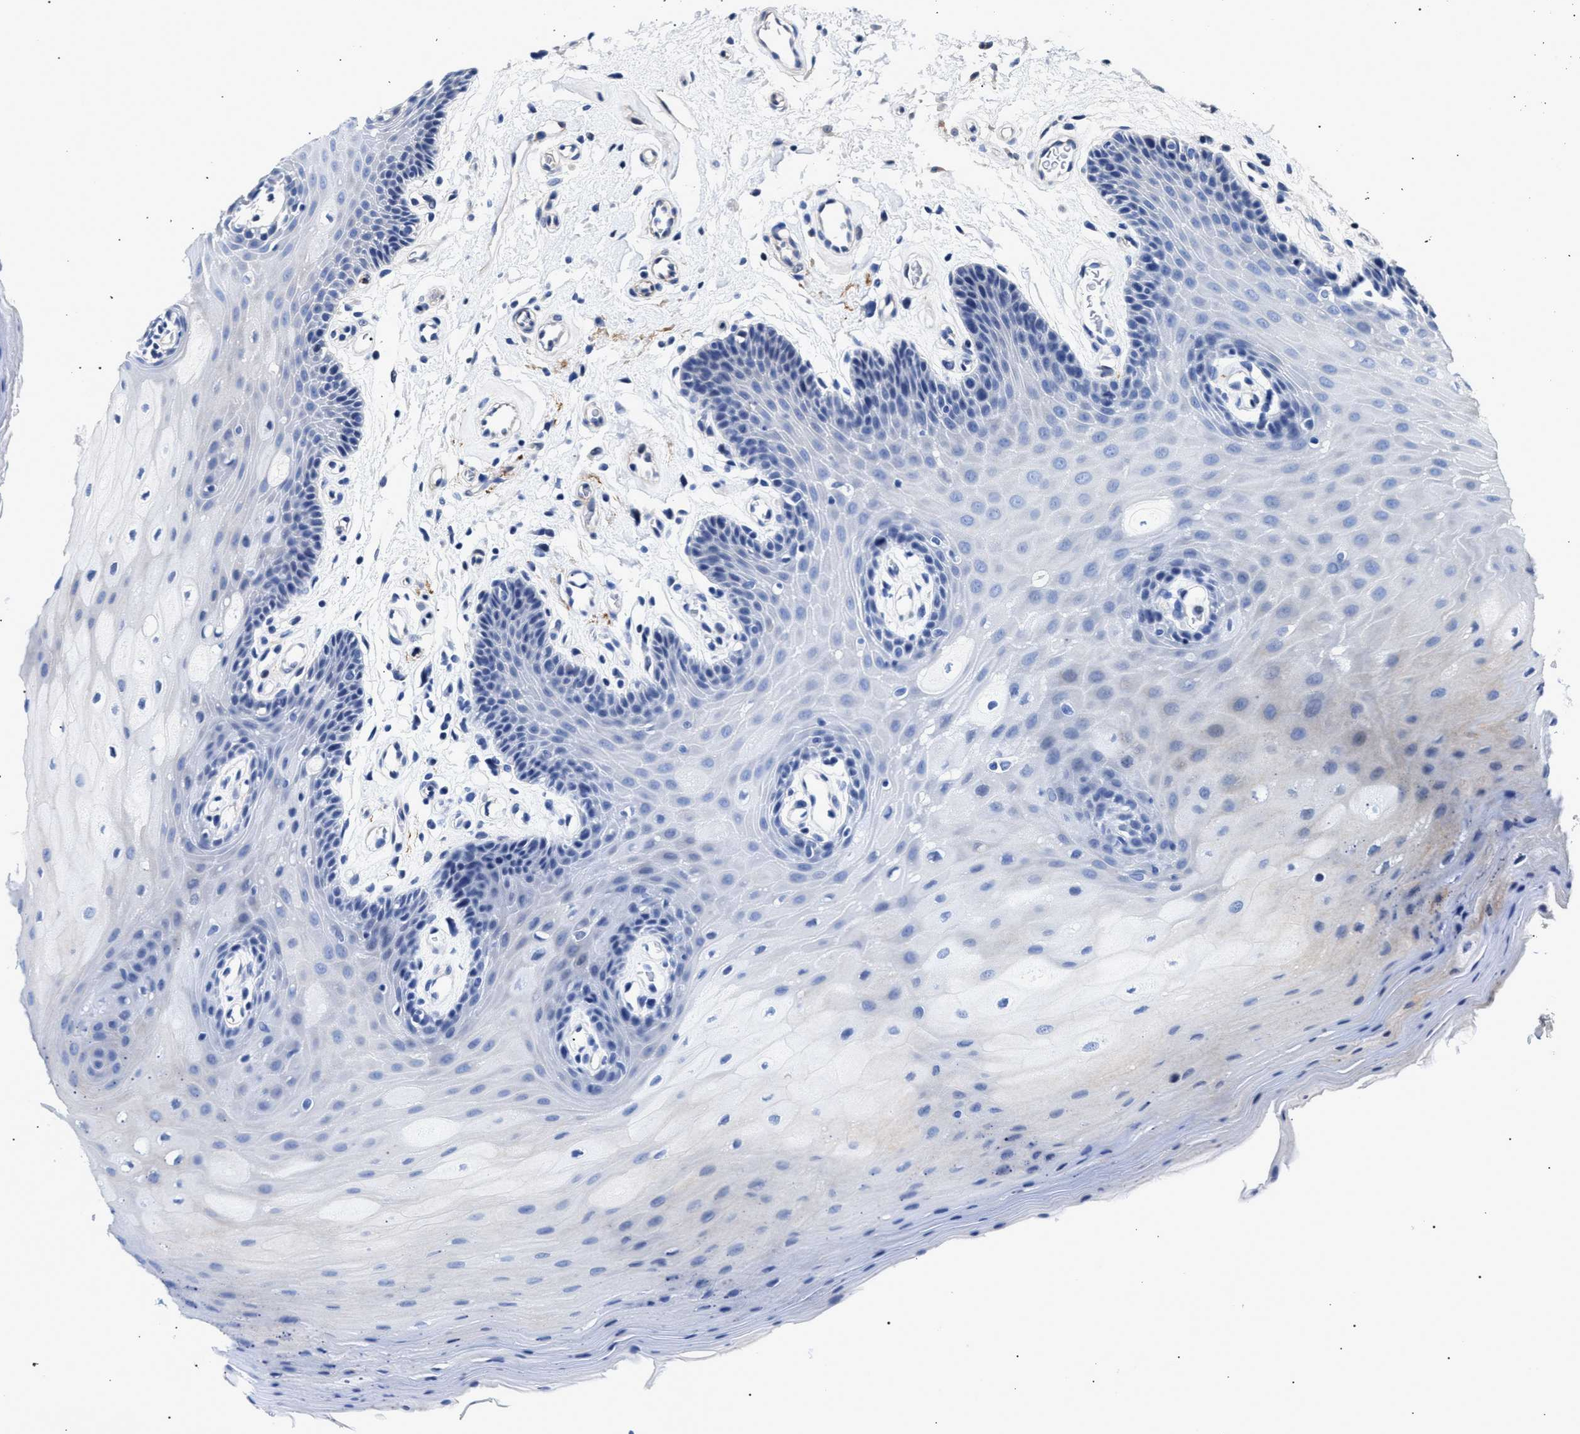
{"staining": {"intensity": "negative", "quantity": "none", "location": "none"}, "tissue": "oral mucosa", "cell_type": "Squamous epithelial cells", "image_type": "normal", "snomed": [{"axis": "morphology", "description": "Normal tissue, NOS"}, {"axis": "morphology", "description": "Squamous cell carcinoma, NOS"}, {"axis": "topography", "description": "Oral tissue"}, {"axis": "topography", "description": "Head-Neck"}], "caption": "Immunohistochemical staining of benign oral mucosa shows no significant positivity in squamous epithelial cells.", "gene": "HEMGN", "patient": {"sex": "male", "age": 71}}